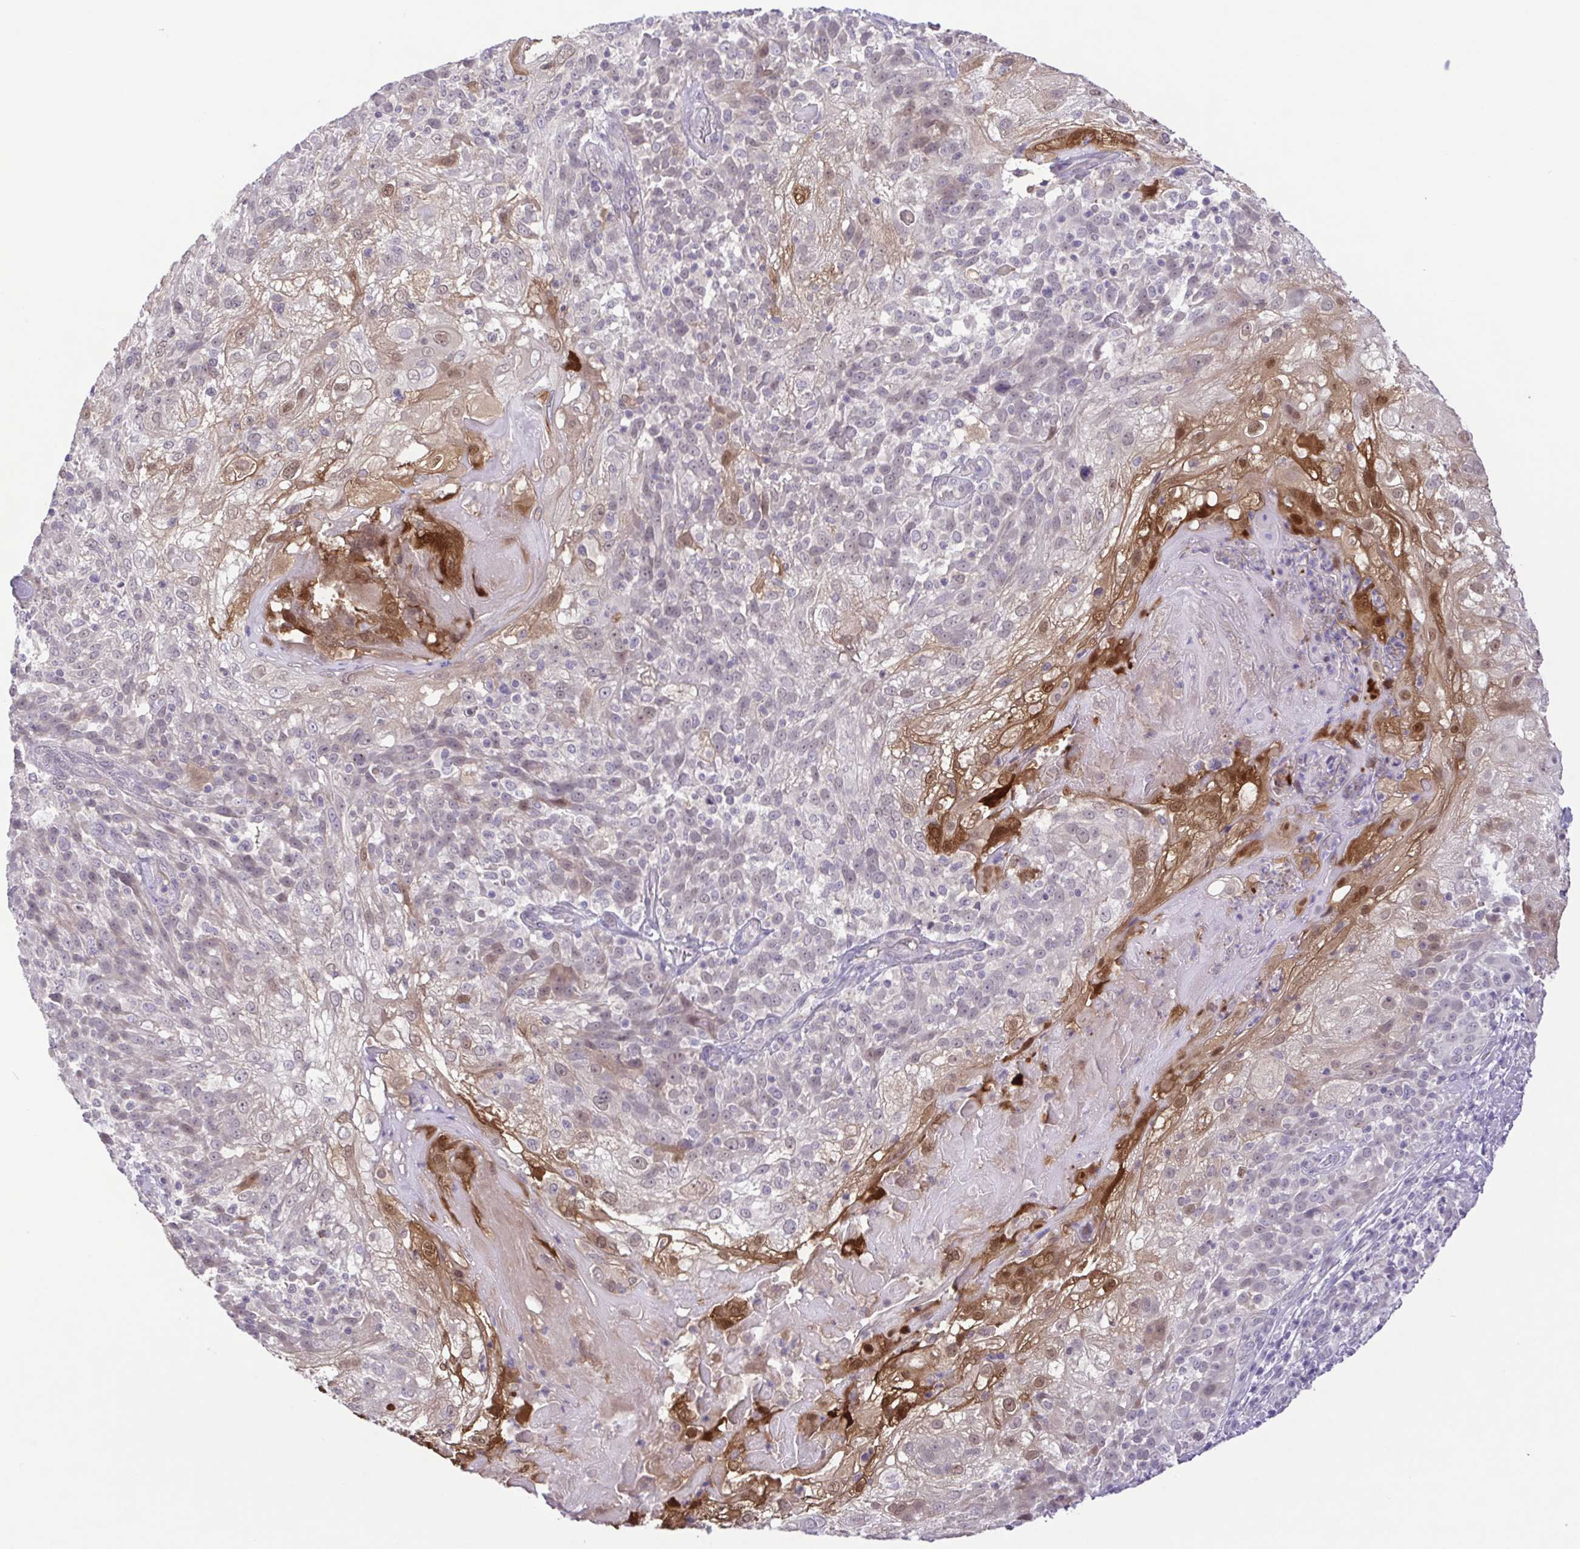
{"staining": {"intensity": "moderate", "quantity": "<25%", "location": "nuclear"}, "tissue": "skin cancer", "cell_type": "Tumor cells", "image_type": "cancer", "snomed": [{"axis": "morphology", "description": "Normal tissue, NOS"}, {"axis": "morphology", "description": "Squamous cell carcinoma, NOS"}, {"axis": "topography", "description": "Skin"}], "caption": "IHC (DAB (3,3'-diaminobenzidine)) staining of squamous cell carcinoma (skin) displays moderate nuclear protein staining in about <25% of tumor cells. The staining was performed using DAB (3,3'-diaminobenzidine) to visualize the protein expression in brown, while the nuclei were stained in blue with hematoxylin (Magnification: 20x).", "gene": "IL1RN", "patient": {"sex": "female", "age": 83}}